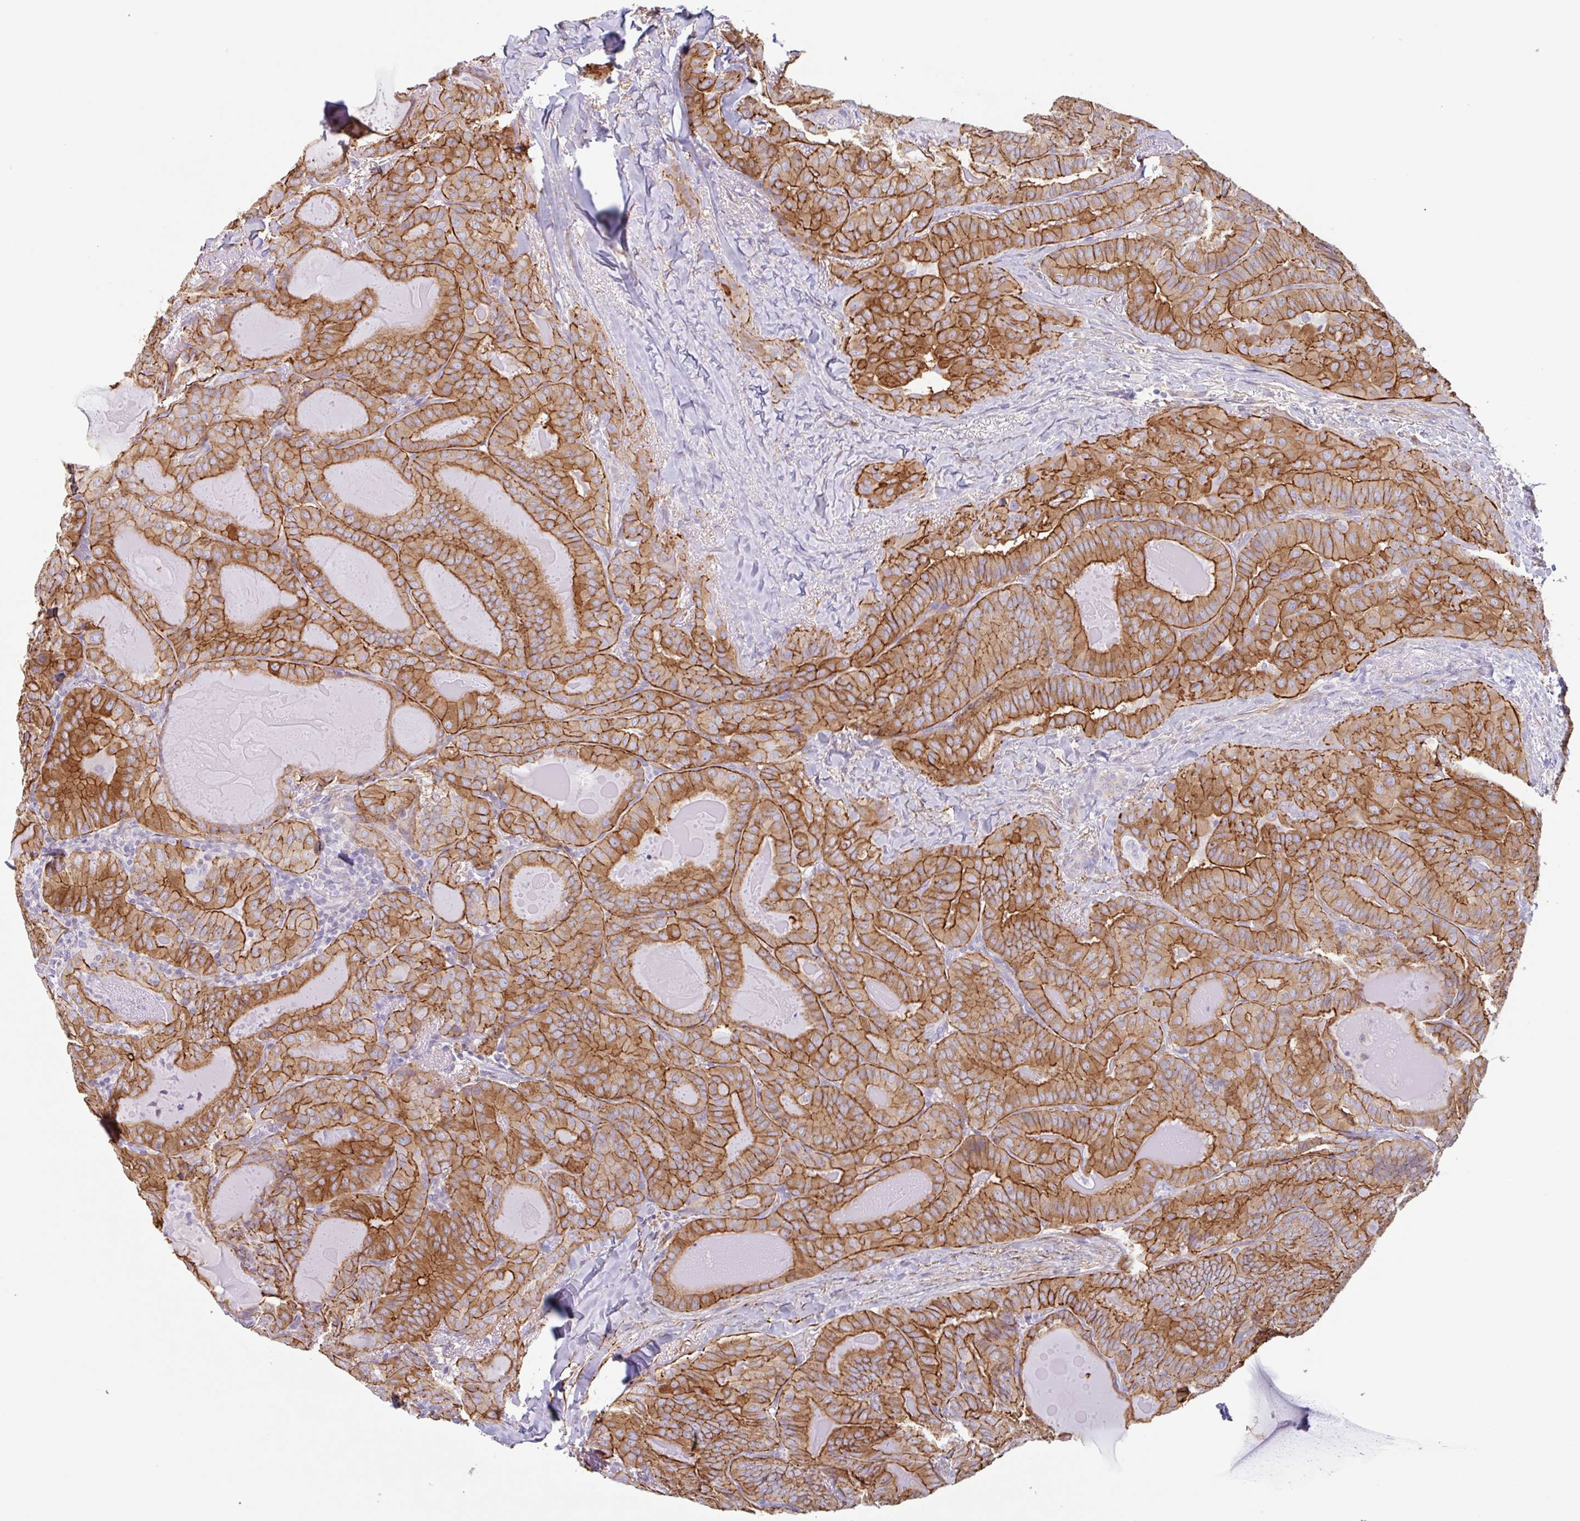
{"staining": {"intensity": "strong", "quantity": ">75%", "location": "cytoplasmic/membranous"}, "tissue": "thyroid cancer", "cell_type": "Tumor cells", "image_type": "cancer", "snomed": [{"axis": "morphology", "description": "Papillary adenocarcinoma, NOS"}, {"axis": "topography", "description": "Thyroid gland"}], "caption": "Papillary adenocarcinoma (thyroid) stained with a brown dye displays strong cytoplasmic/membranous positive staining in about >75% of tumor cells.", "gene": "MYH10", "patient": {"sex": "female", "age": 68}}